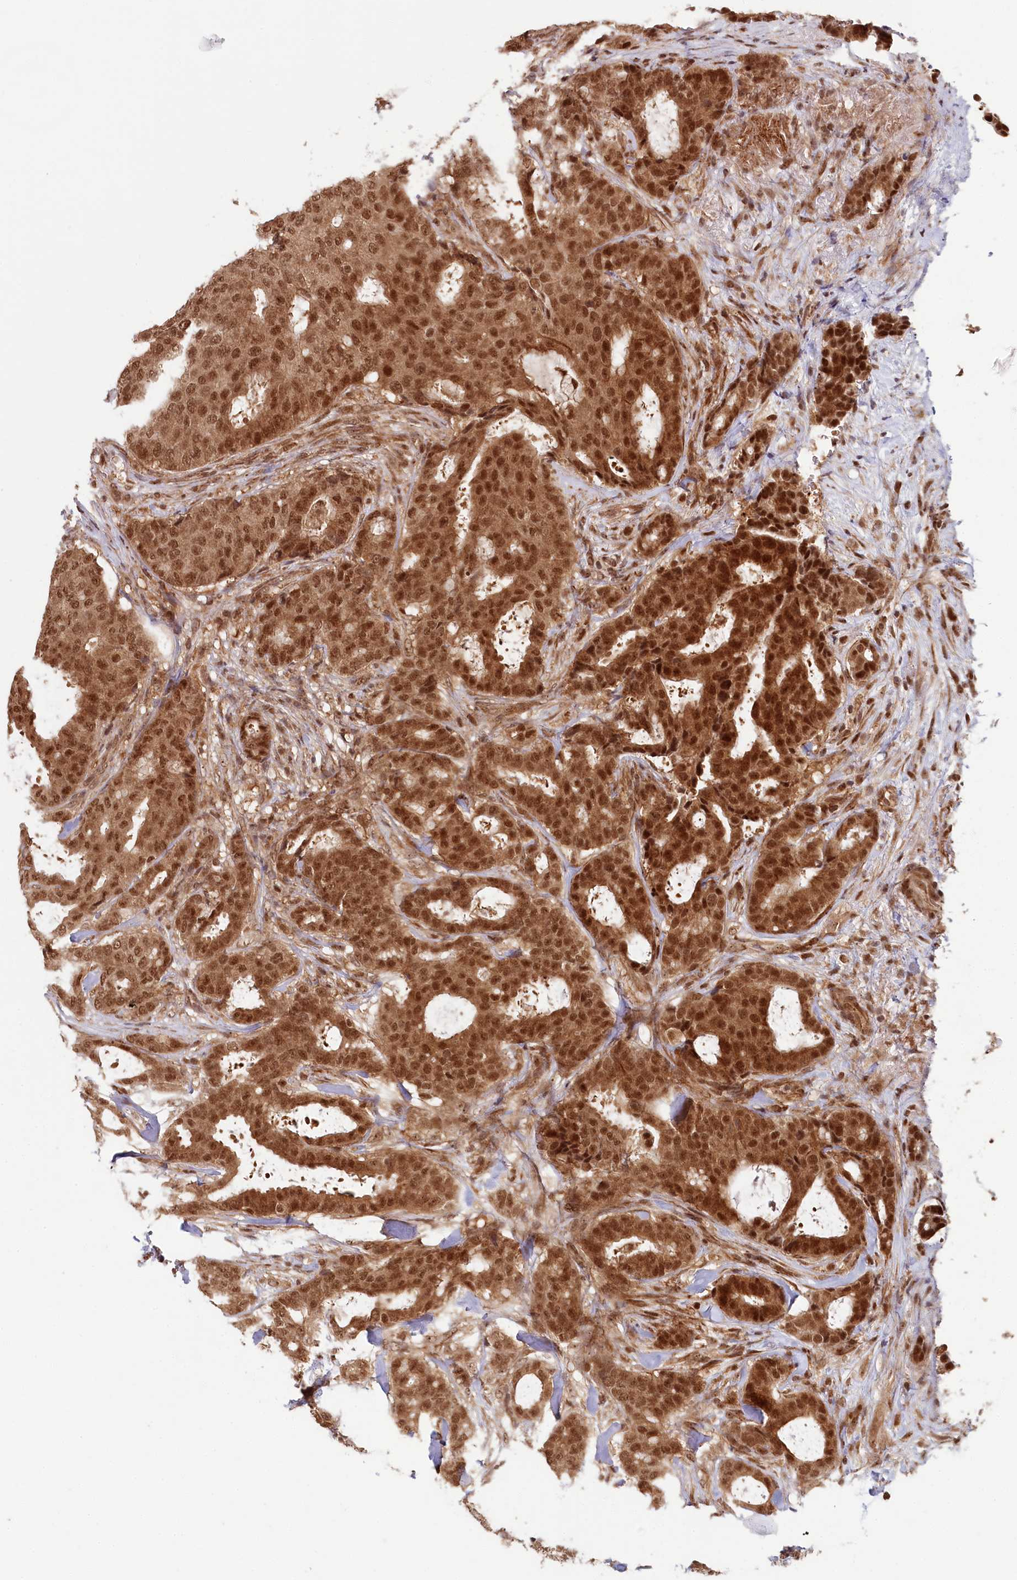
{"staining": {"intensity": "strong", "quantity": ">75%", "location": "cytoplasmic/membranous,nuclear"}, "tissue": "breast cancer", "cell_type": "Tumor cells", "image_type": "cancer", "snomed": [{"axis": "morphology", "description": "Duct carcinoma"}, {"axis": "topography", "description": "Breast"}], "caption": "Protein staining of breast cancer tissue shows strong cytoplasmic/membranous and nuclear expression in about >75% of tumor cells. (Brightfield microscopy of DAB IHC at high magnification).", "gene": "WAPL", "patient": {"sex": "female", "age": 75}}